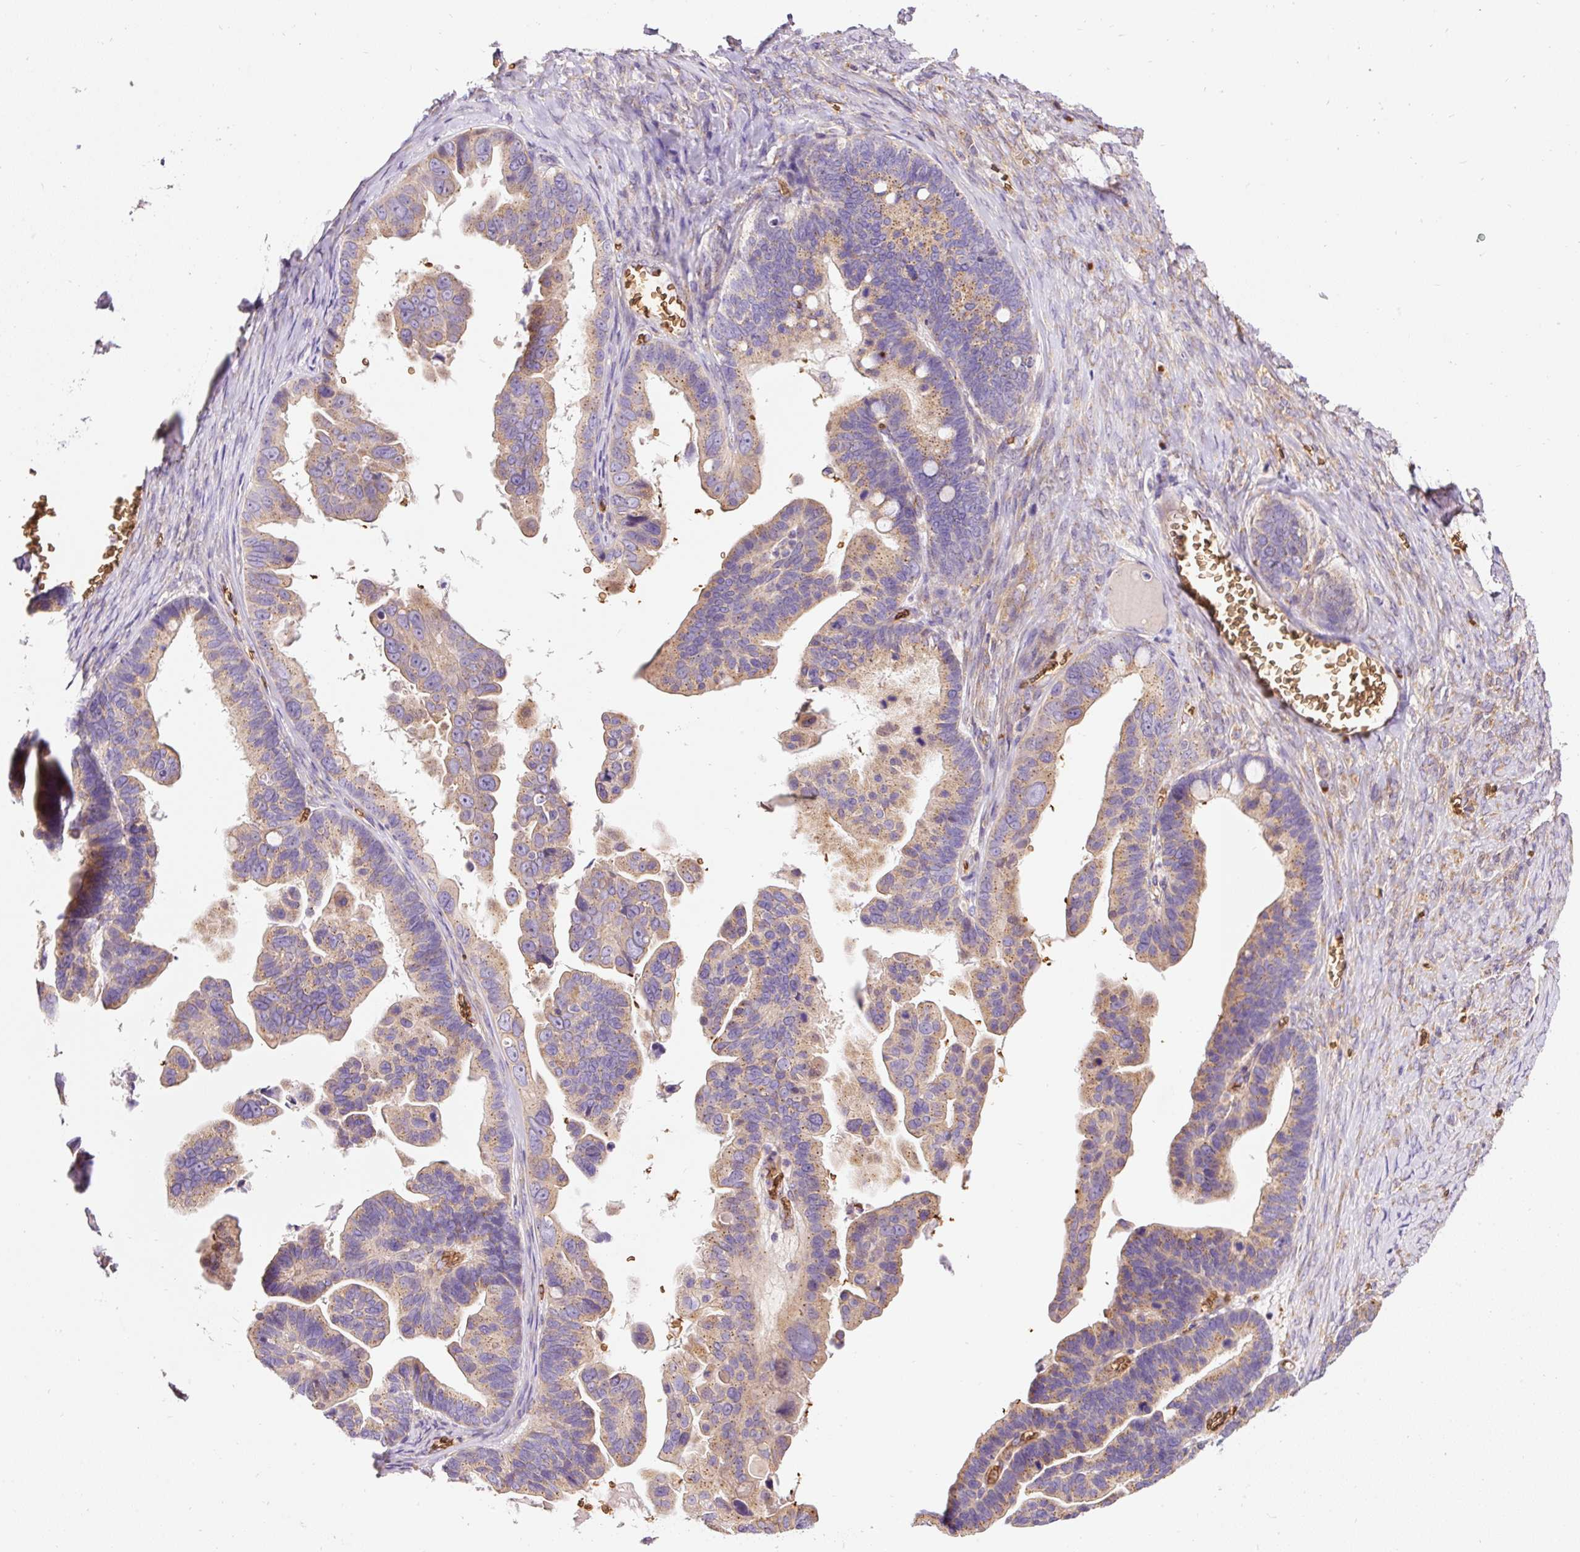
{"staining": {"intensity": "moderate", "quantity": ">75%", "location": "cytoplasmic/membranous"}, "tissue": "ovarian cancer", "cell_type": "Tumor cells", "image_type": "cancer", "snomed": [{"axis": "morphology", "description": "Cystadenocarcinoma, serous, NOS"}, {"axis": "topography", "description": "Ovary"}], "caption": "Immunohistochemical staining of ovarian cancer (serous cystadenocarcinoma) demonstrates medium levels of moderate cytoplasmic/membranous protein positivity in about >75% of tumor cells.", "gene": "PRRC2A", "patient": {"sex": "female", "age": 56}}